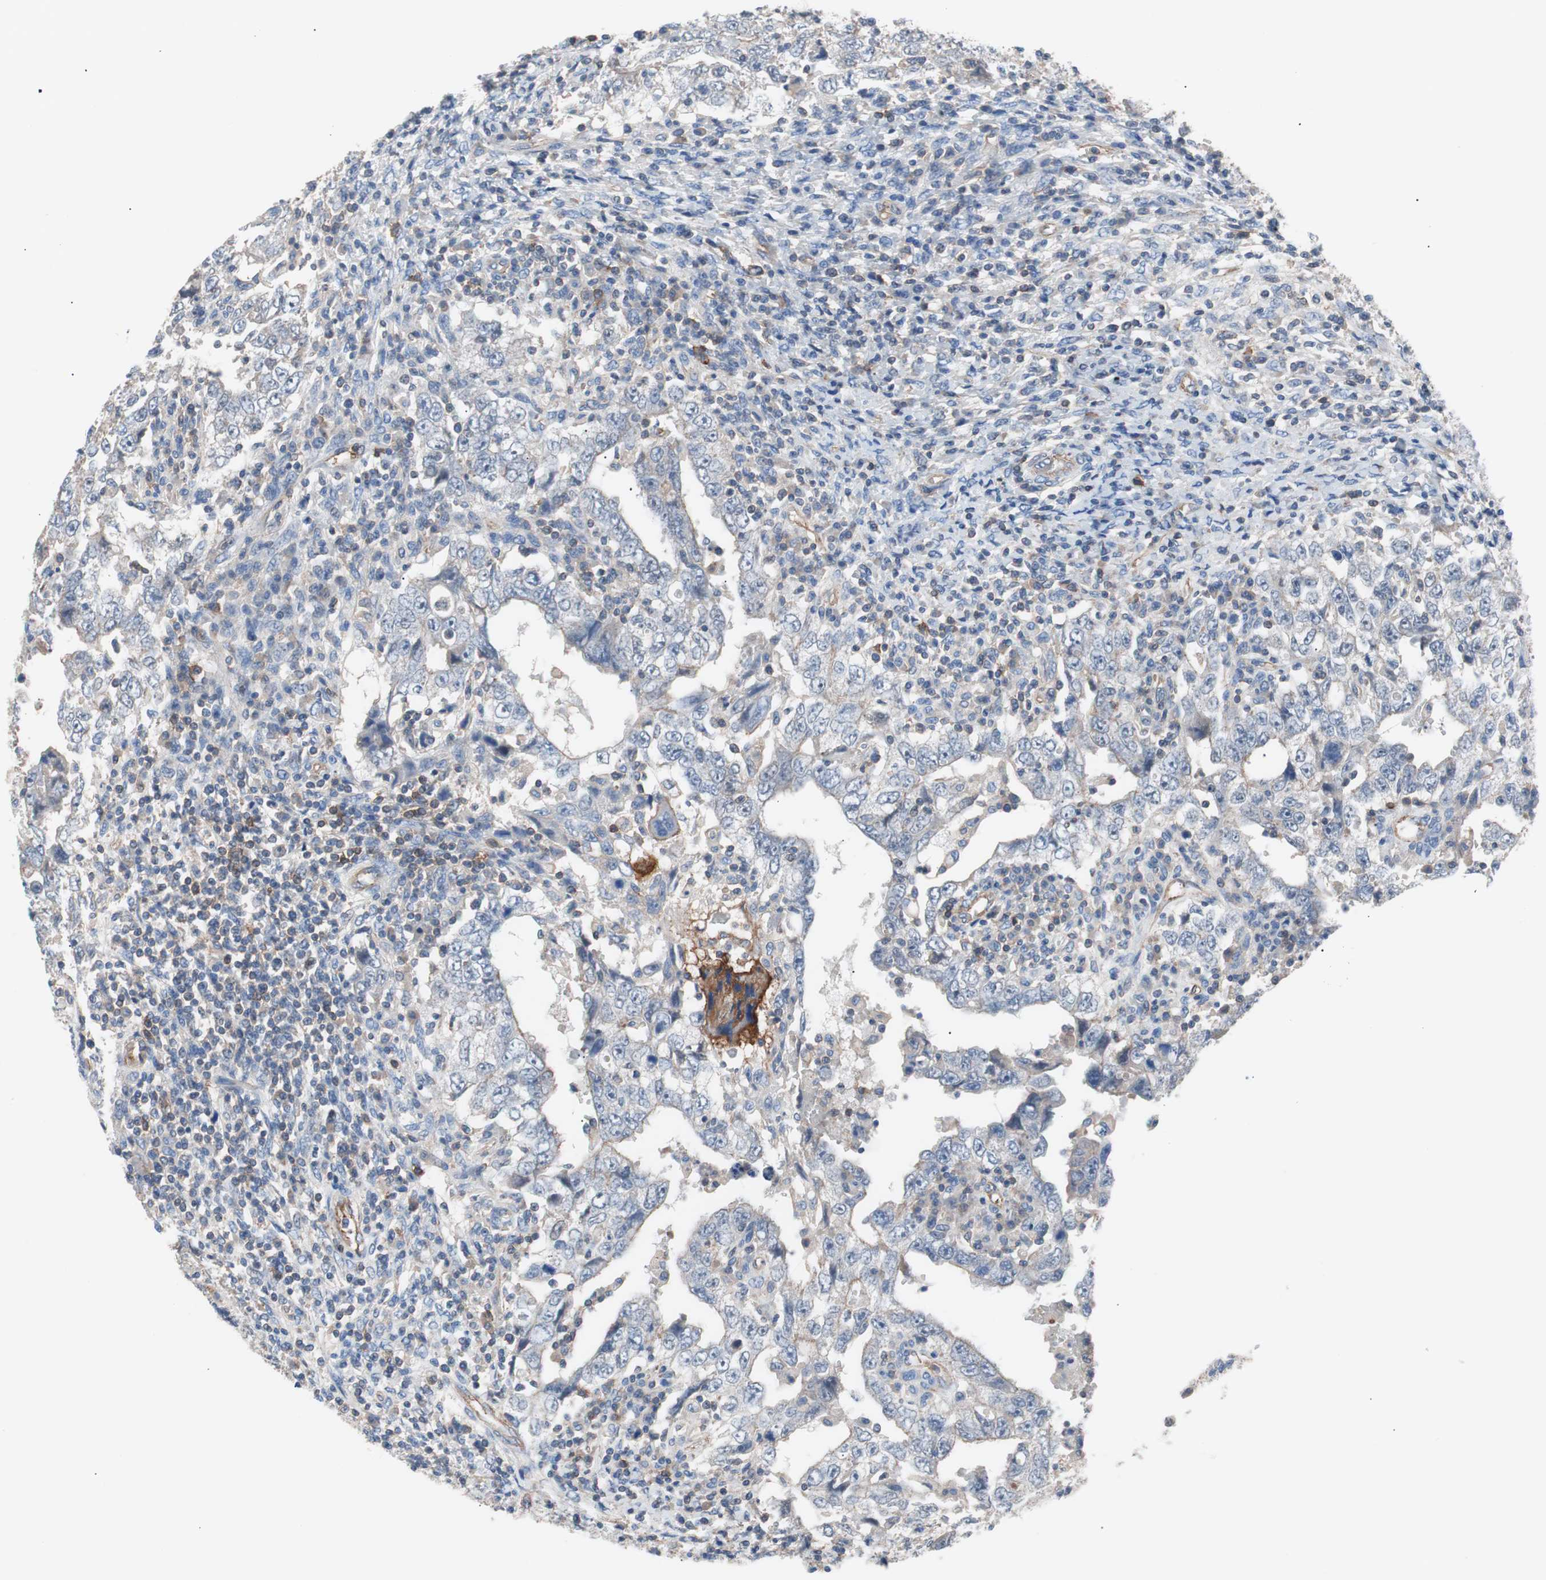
{"staining": {"intensity": "negative", "quantity": "none", "location": "none"}, "tissue": "testis cancer", "cell_type": "Tumor cells", "image_type": "cancer", "snomed": [{"axis": "morphology", "description": "Carcinoma, Embryonal, NOS"}, {"axis": "topography", "description": "Testis"}], "caption": "Testis embryonal carcinoma was stained to show a protein in brown. There is no significant positivity in tumor cells.", "gene": "GPR160", "patient": {"sex": "male", "age": 26}}